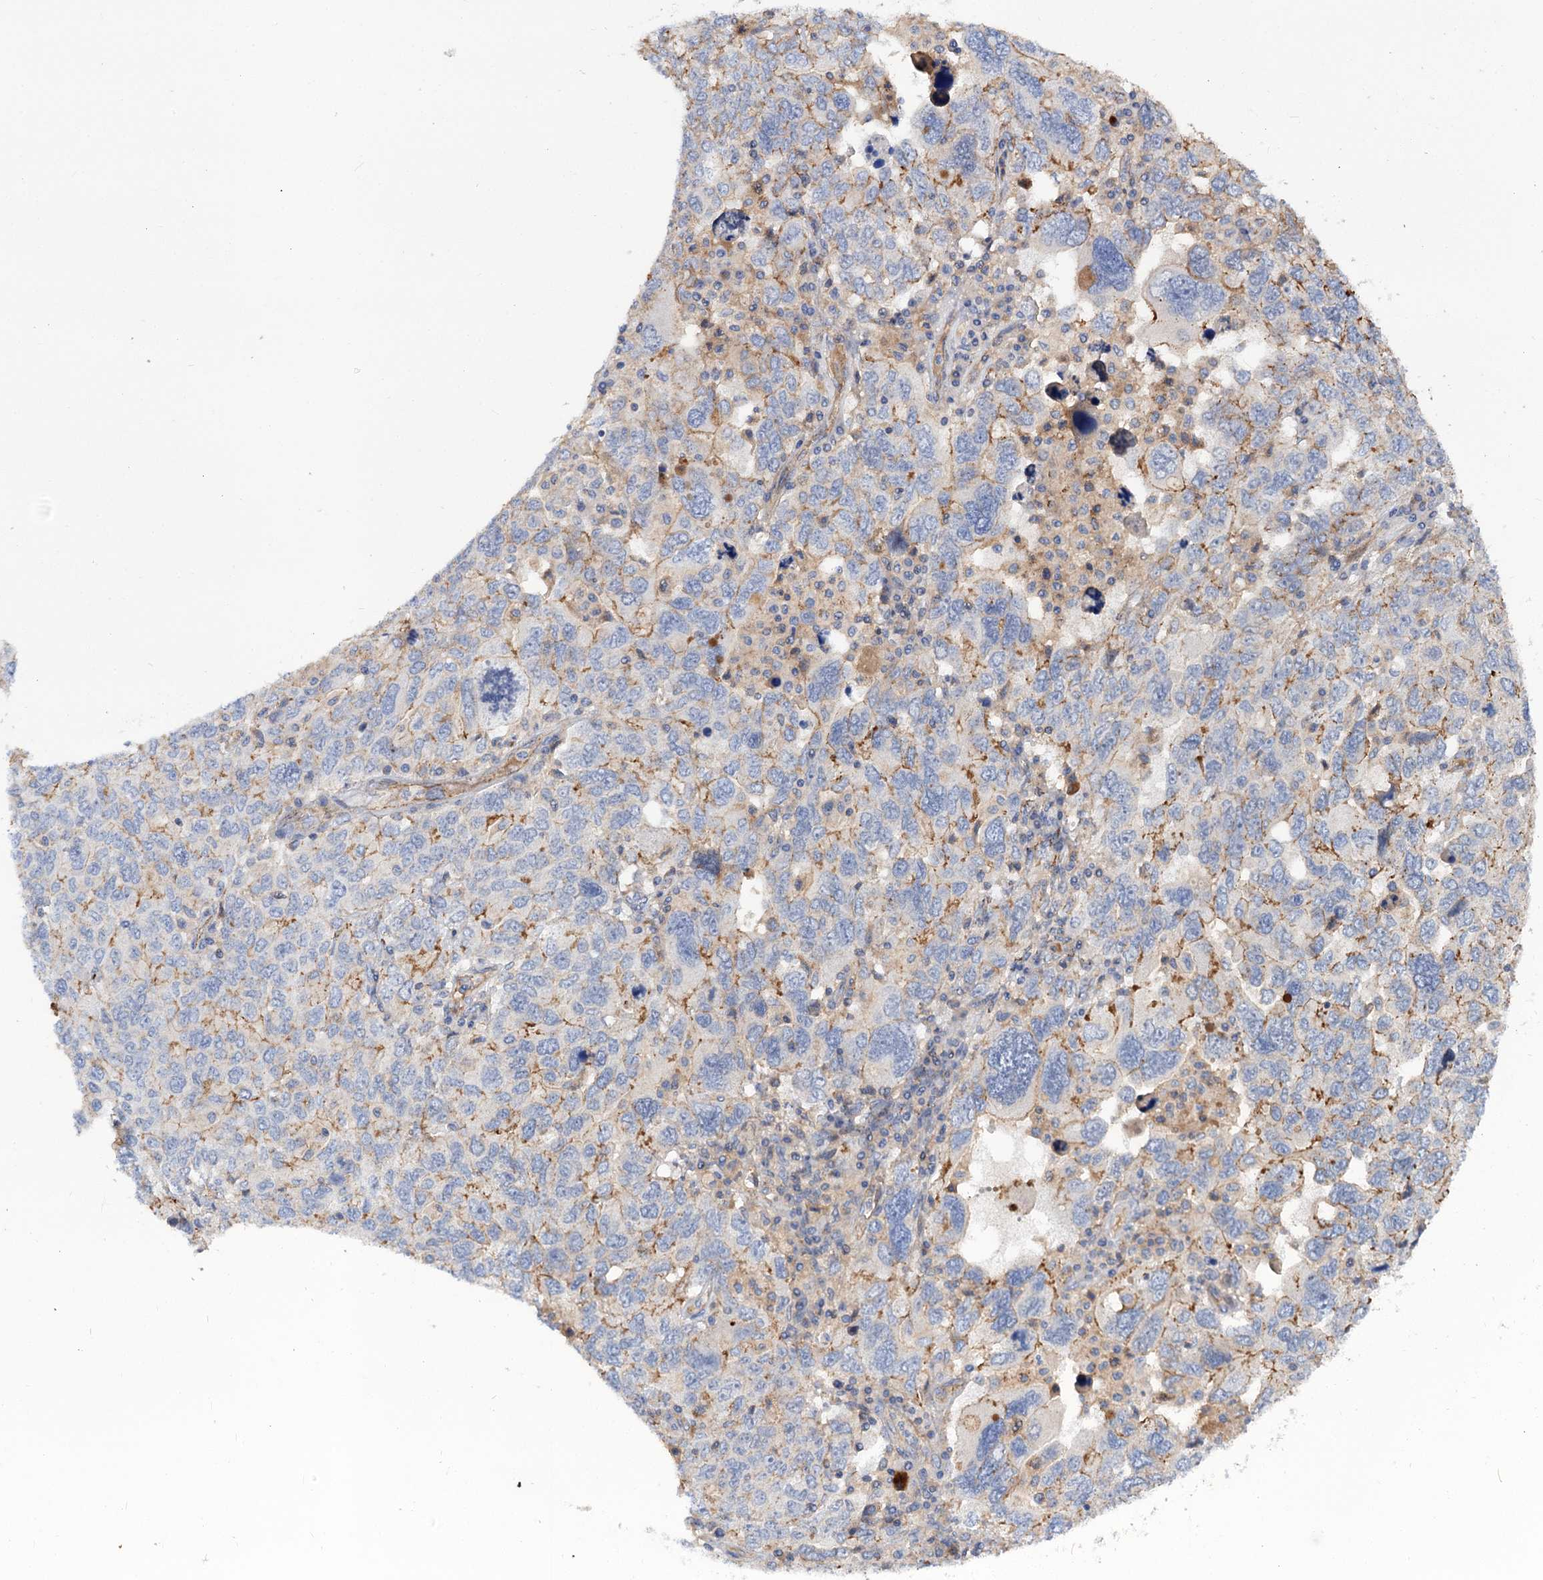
{"staining": {"intensity": "moderate", "quantity": "25%-75%", "location": "cytoplasmic/membranous"}, "tissue": "ovarian cancer", "cell_type": "Tumor cells", "image_type": "cancer", "snomed": [{"axis": "morphology", "description": "Carcinoma, endometroid"}, {"axis": "topography", "description": "Ovary"}], "caption": "Protein expression analysis of endometroid carcinoma (ovarian) shows moderate cytoplasmic/membranous staining in approximately 25%-75% of tumor cells. The staining was performed using DAB (3,3'-diaminobenzidine), with brown indicating positive protein expression. Nuclei are stained blue with hematoxylin.", "gene": "NUDCD2", "patient": {"sex": "female", "age": 62}}